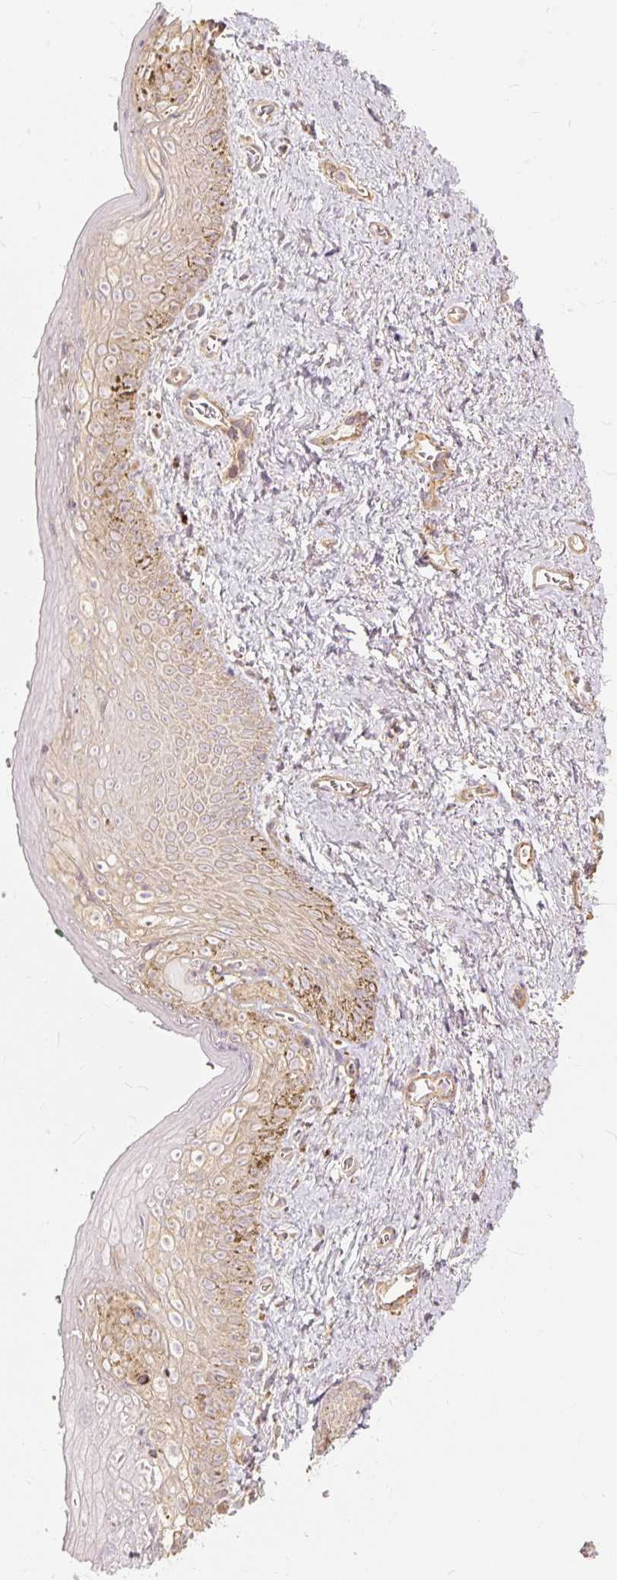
{"staining": {"intensity": "weak", "quantity": "<25%", "location": "cytoplasmic/membranous"}, "tissue": "vagina", "cell_type": "Squamous epithelial cells", "image_type": "normal", "snomed": [{"axis": "morphology", "description": "Normal tissue, NOS"}, {"axis": "topography", "description": "Vulva"}, {"axis": "topography", "description": "Vagina"}, {"axis": "topography", "description": "Peripheral nerve tissue"}], "caption": "IHC histopathology image of normal human vagina stained for a protein (brown), which demonstrates no staining in squamous epithelial cells.", "gene": "RB1CC1", "patient": {"sex": "female", "age": 66}}